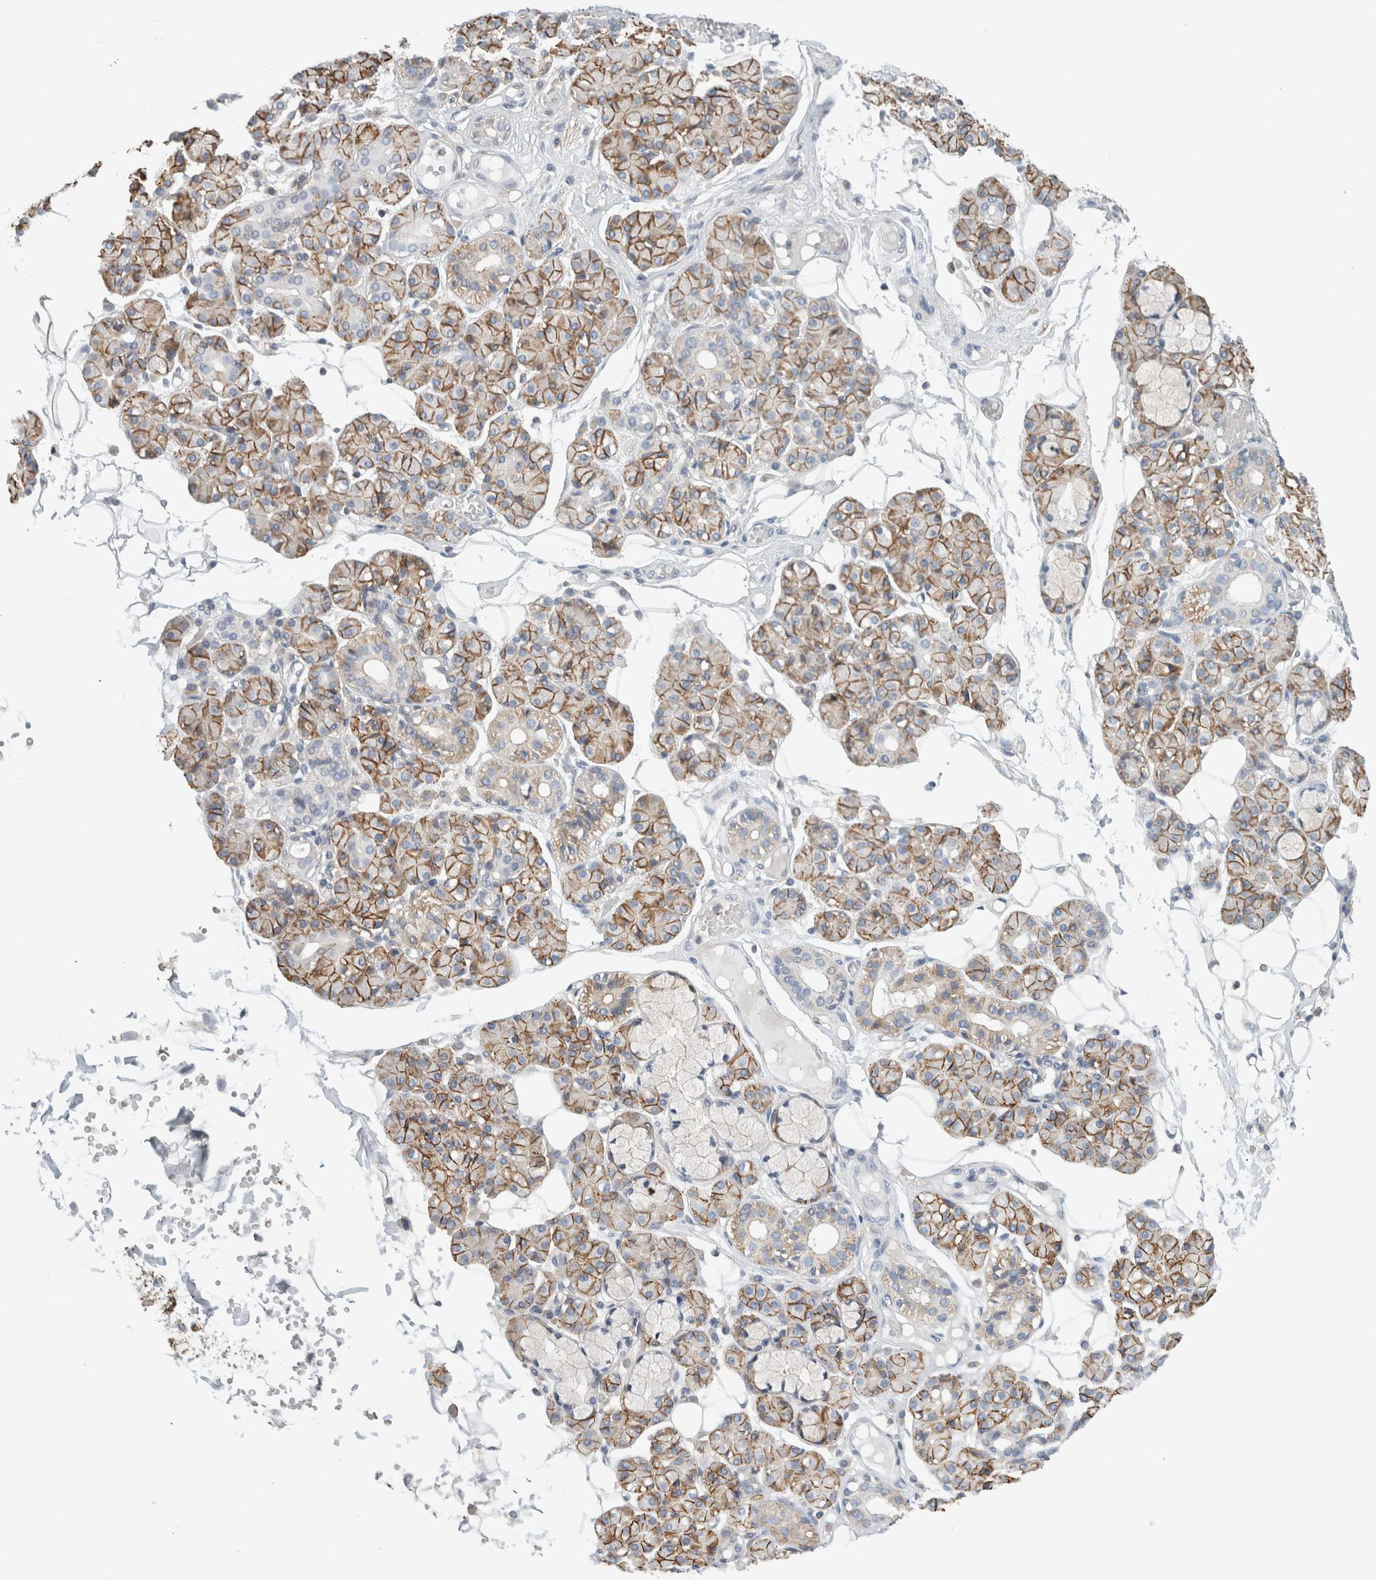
{"staining": {"intensity": "moderate", "quantity": ">75%", "location": "cytoplasmic/membranous"}, "tissue": "salivary gland", "cell_type": "Glandular cells", "image_type": "normal", "snomed": [{"axis": "morphology", "description": "Normal tissue, NOS"}, {"axis": "topography", "description": "Salivary gland"}], "caption": "Benign salivary gland was stained to show a protein in brown. There is medium levels of moderate cytoplasmic/membranous staining in about >75% of glandular cells.", "gene": "ERCC6L2", "patient": {"sex": "male", "age": 63}}